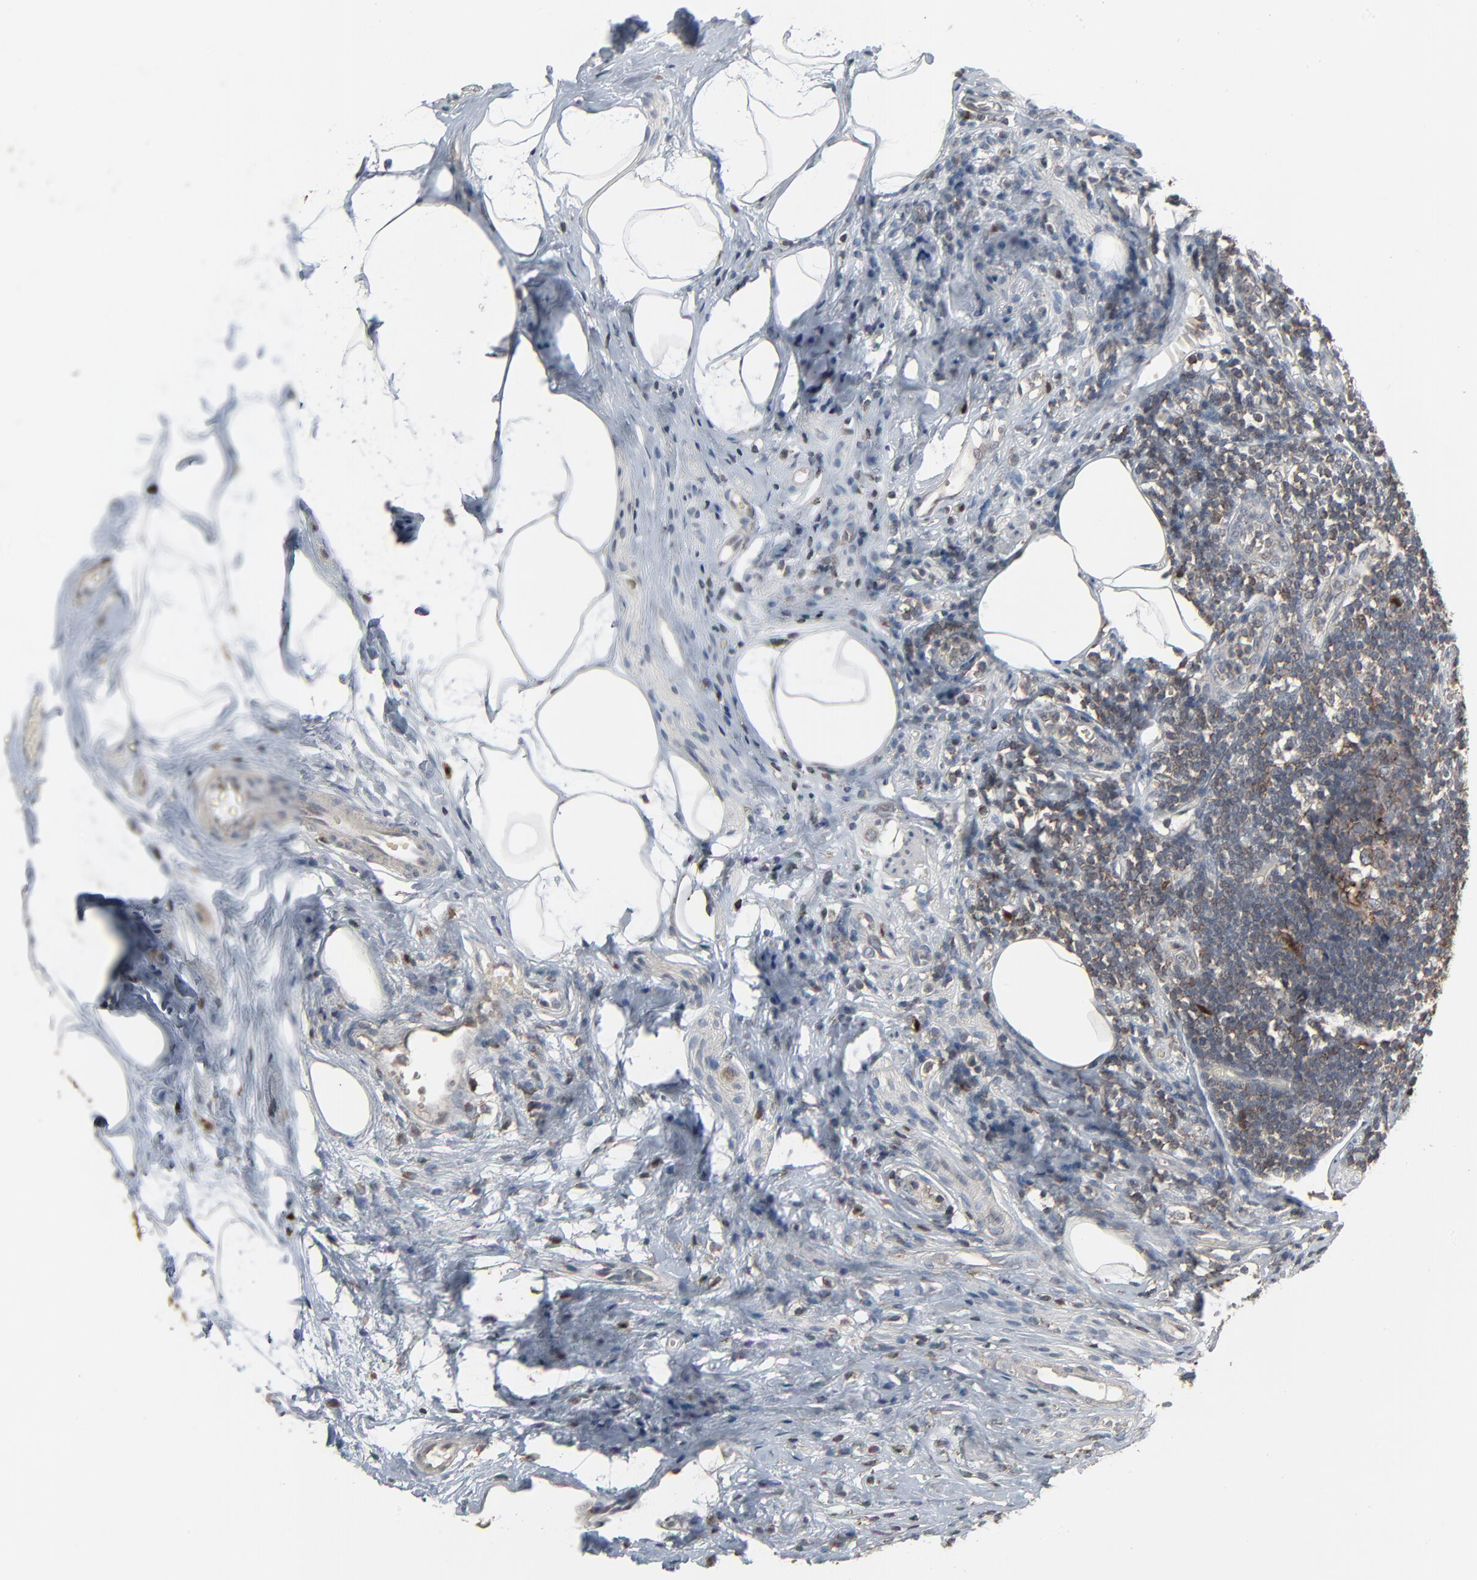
{"staining": {"intensity": "moderate", "quantity": "25%-75%", "location": "cytoplasmic/membranous"}, "tissue": "appendix", "cell_type": "Lymphoid tissue", "image_type": "normal", "snomed": [{"axis": "morphology", "description": "Normal tissue, NOS"}, {"axis": "topography", "description": "Appendix"}], "caption": "Appendix stained with immunohistochemistry shows moderate cytoplasmic/membranous expression in about 25%-75% of lymphoid tissue. (DAB (3,3'-diaminobenzidine) IHC, brown staining for protein, blue staining for nuclei).", "gene": "DOCK8", "patient": {"sex": "male", "age": 38}}